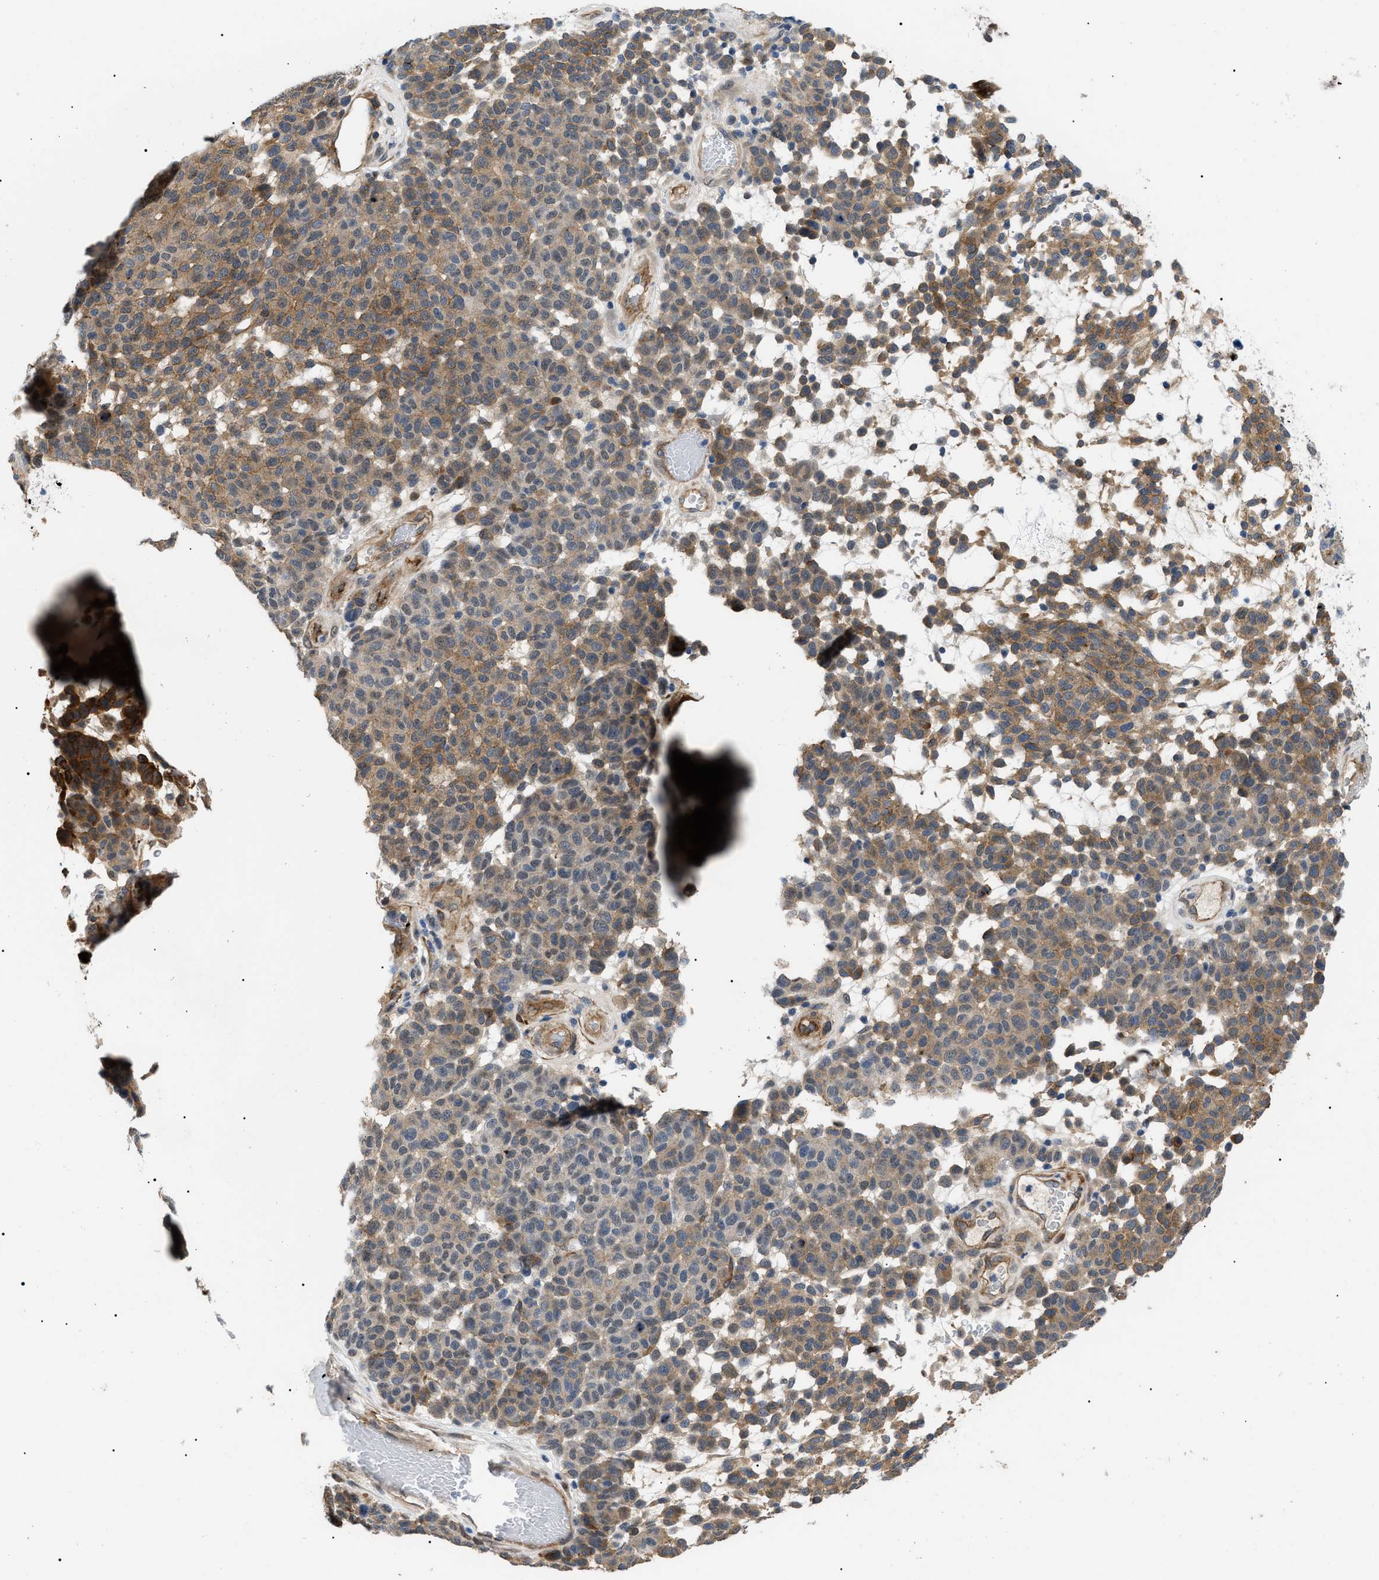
{"staining": {"intensity": "moderate", "quantity": "25%-75%", "location": "cytoplasmic/membranous"}, "tissue": "melanoma", "cell_type": "Tumor cells", "image_type": "cancer", "snomed": [{"axis": "morphology", "description": "Malignant melanoma, NOS"}, {"axis": "topography", "description": "Skin"}], "caption": "DAB immunohistochemical staining of malignant melanoma shows moderate cytoplasmic/membranous protein expression in about 25%-75% of tumor cells.", "gene": "CRCP", "patient": {"sex": "male", "age": 59}}